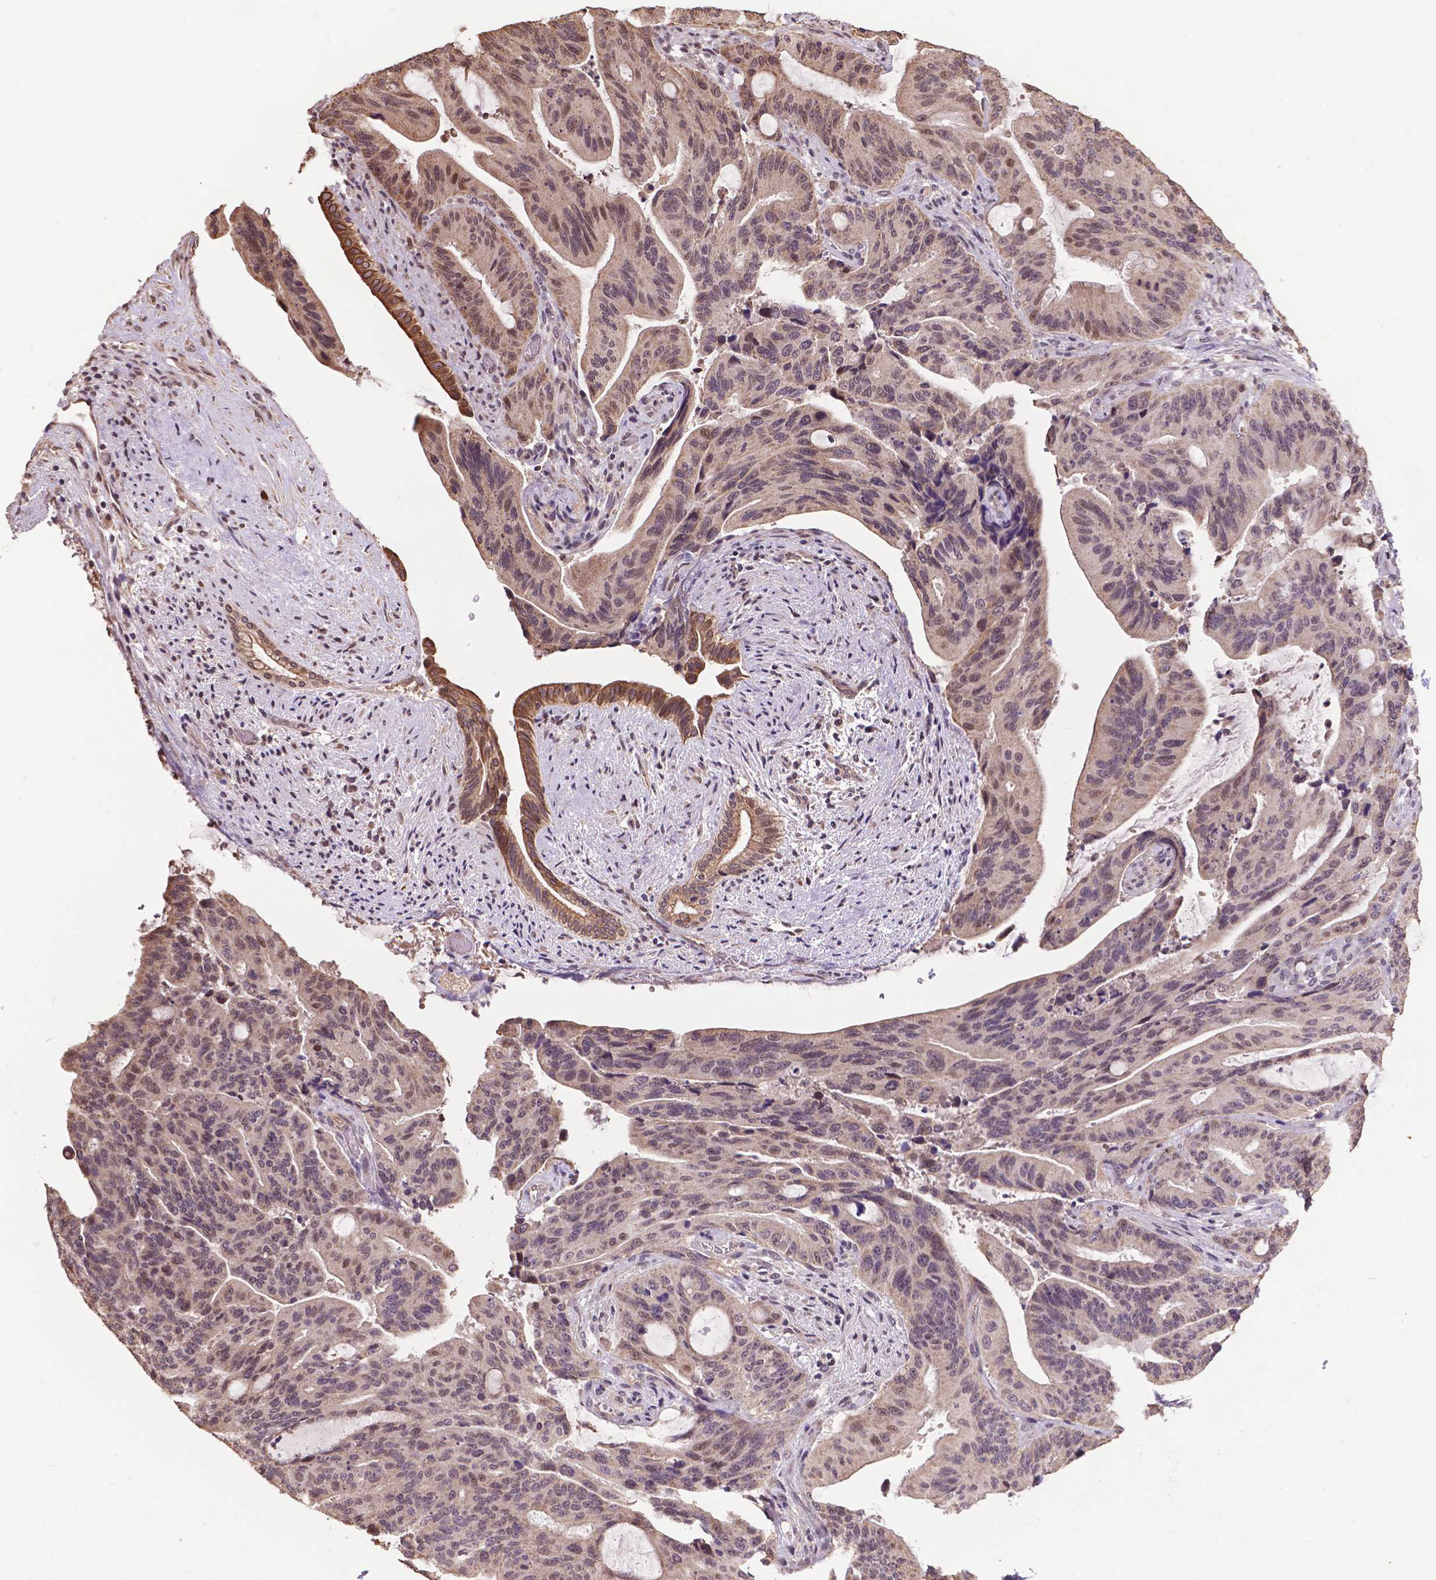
{"staining": {"intensity": "weak", "quantity": "25%-75%", "location": "cytoplasmic/membranous,nuclear"}, "tissue": "liver cancer", "cell_type": "Tumor cells", "image_type": "cancer", "snomed": [{"axis": "morphology", "description": "Cholangiocarcinoma"}, {"axis": "topography", "description": "Liver"}], "caption": "A brown stain labels weak cytoplasmic/membranous and nuclear positivity of a protein in liver cholangiocarcinoma tumor cells. Nuclei are stained in blue.", "gene": "GLRA2", "patient": {"sex": "female", "age": 73}}